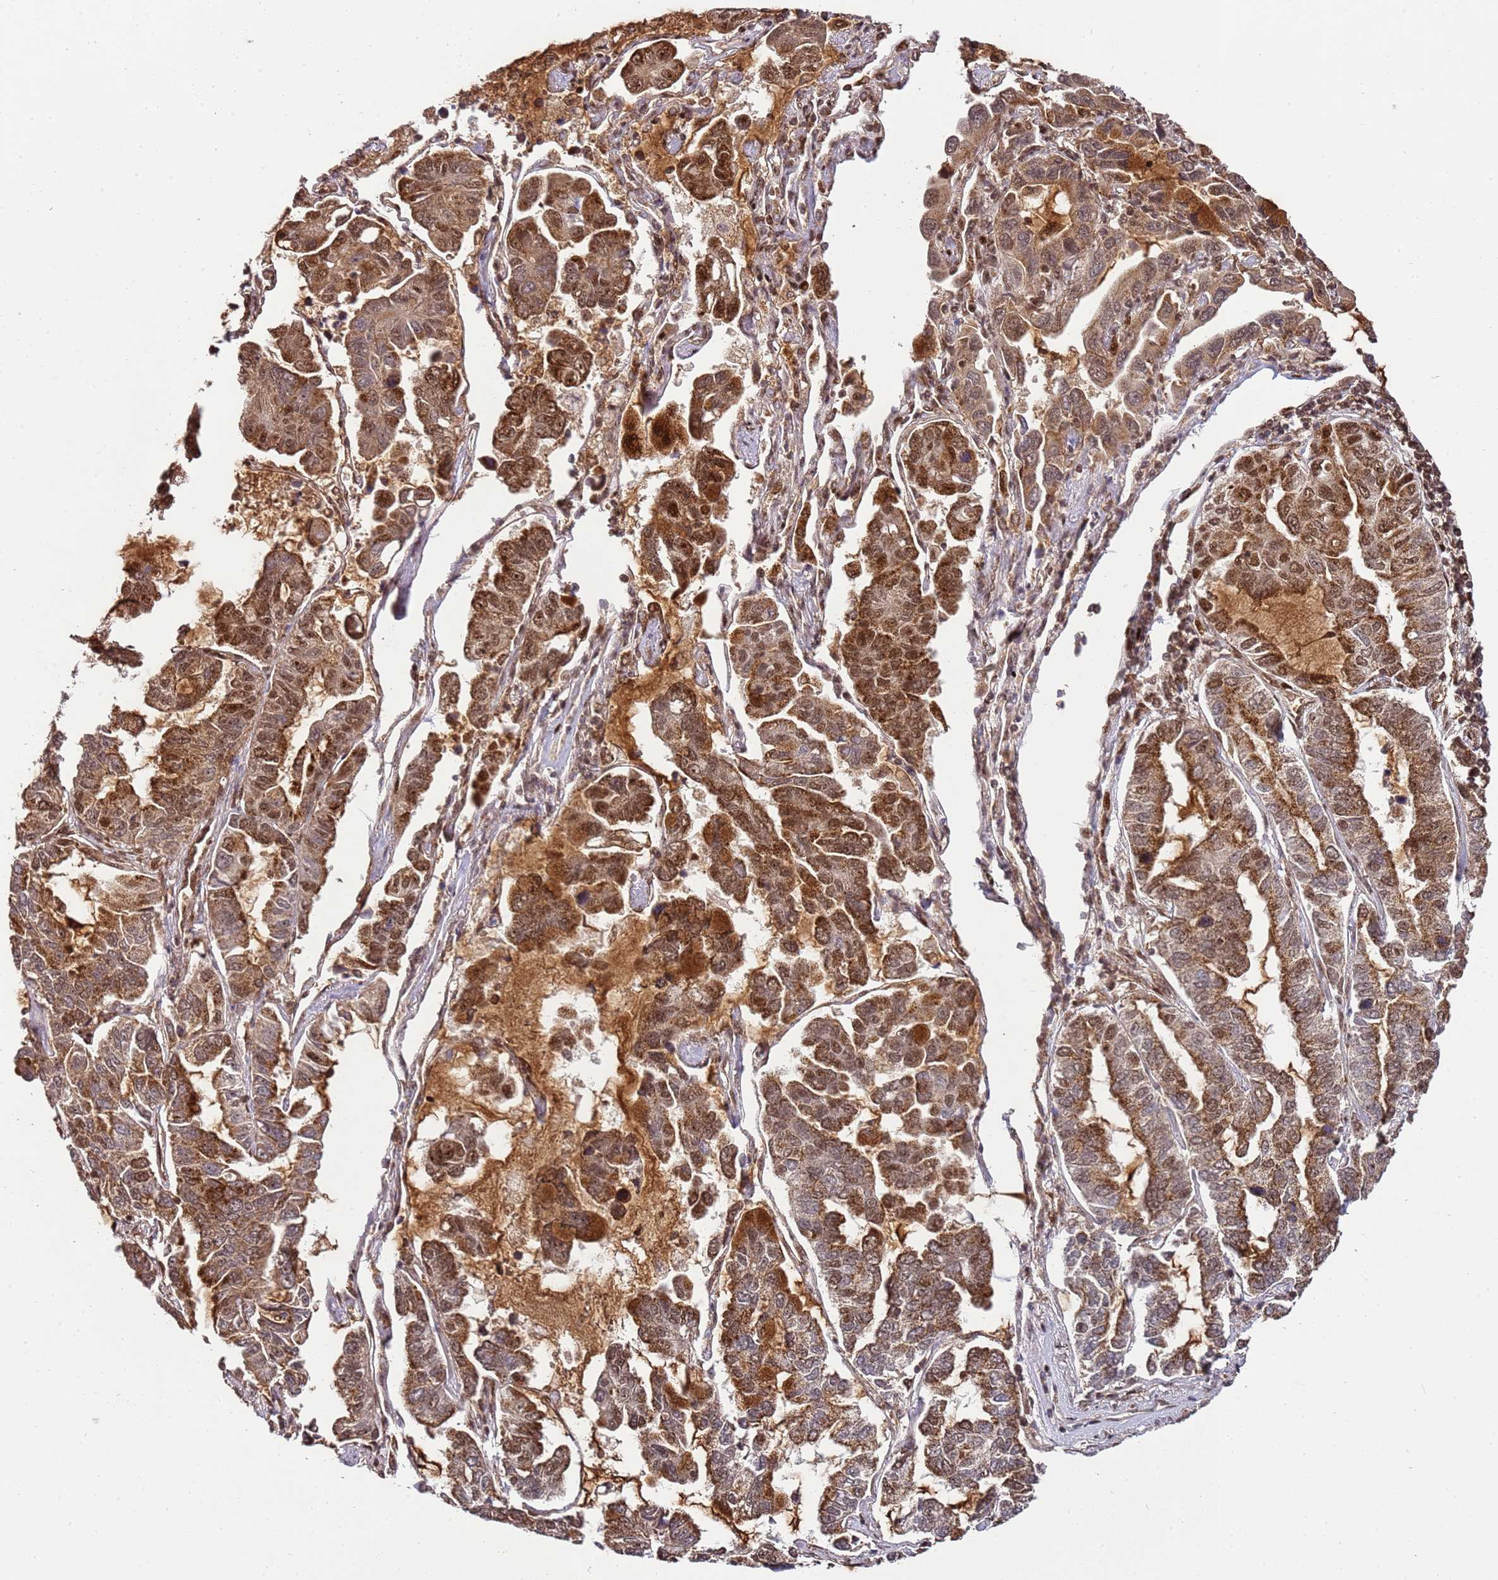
{"staining": {"intensity": "moderate", "quantity": ">75%", "location": "cytoplasmic/membranous,nuclear"}, "tissue": "lung cancer", "cell_type": "Tumor cells", "image_type": "cancer", "snomed": [{"axis": "morphology", "description": "Adenocarcinoma, NOS"}, {"axis": "topography", "description": "Lung"}], "caption": "Tumor cells reveal medium levels of moderate cytoplasmic/membranous and nuclear staining in approximately >75% of cells in lung cancer.", "gene": "PEX14", "patient": {"sex": "male", "age": 64}}